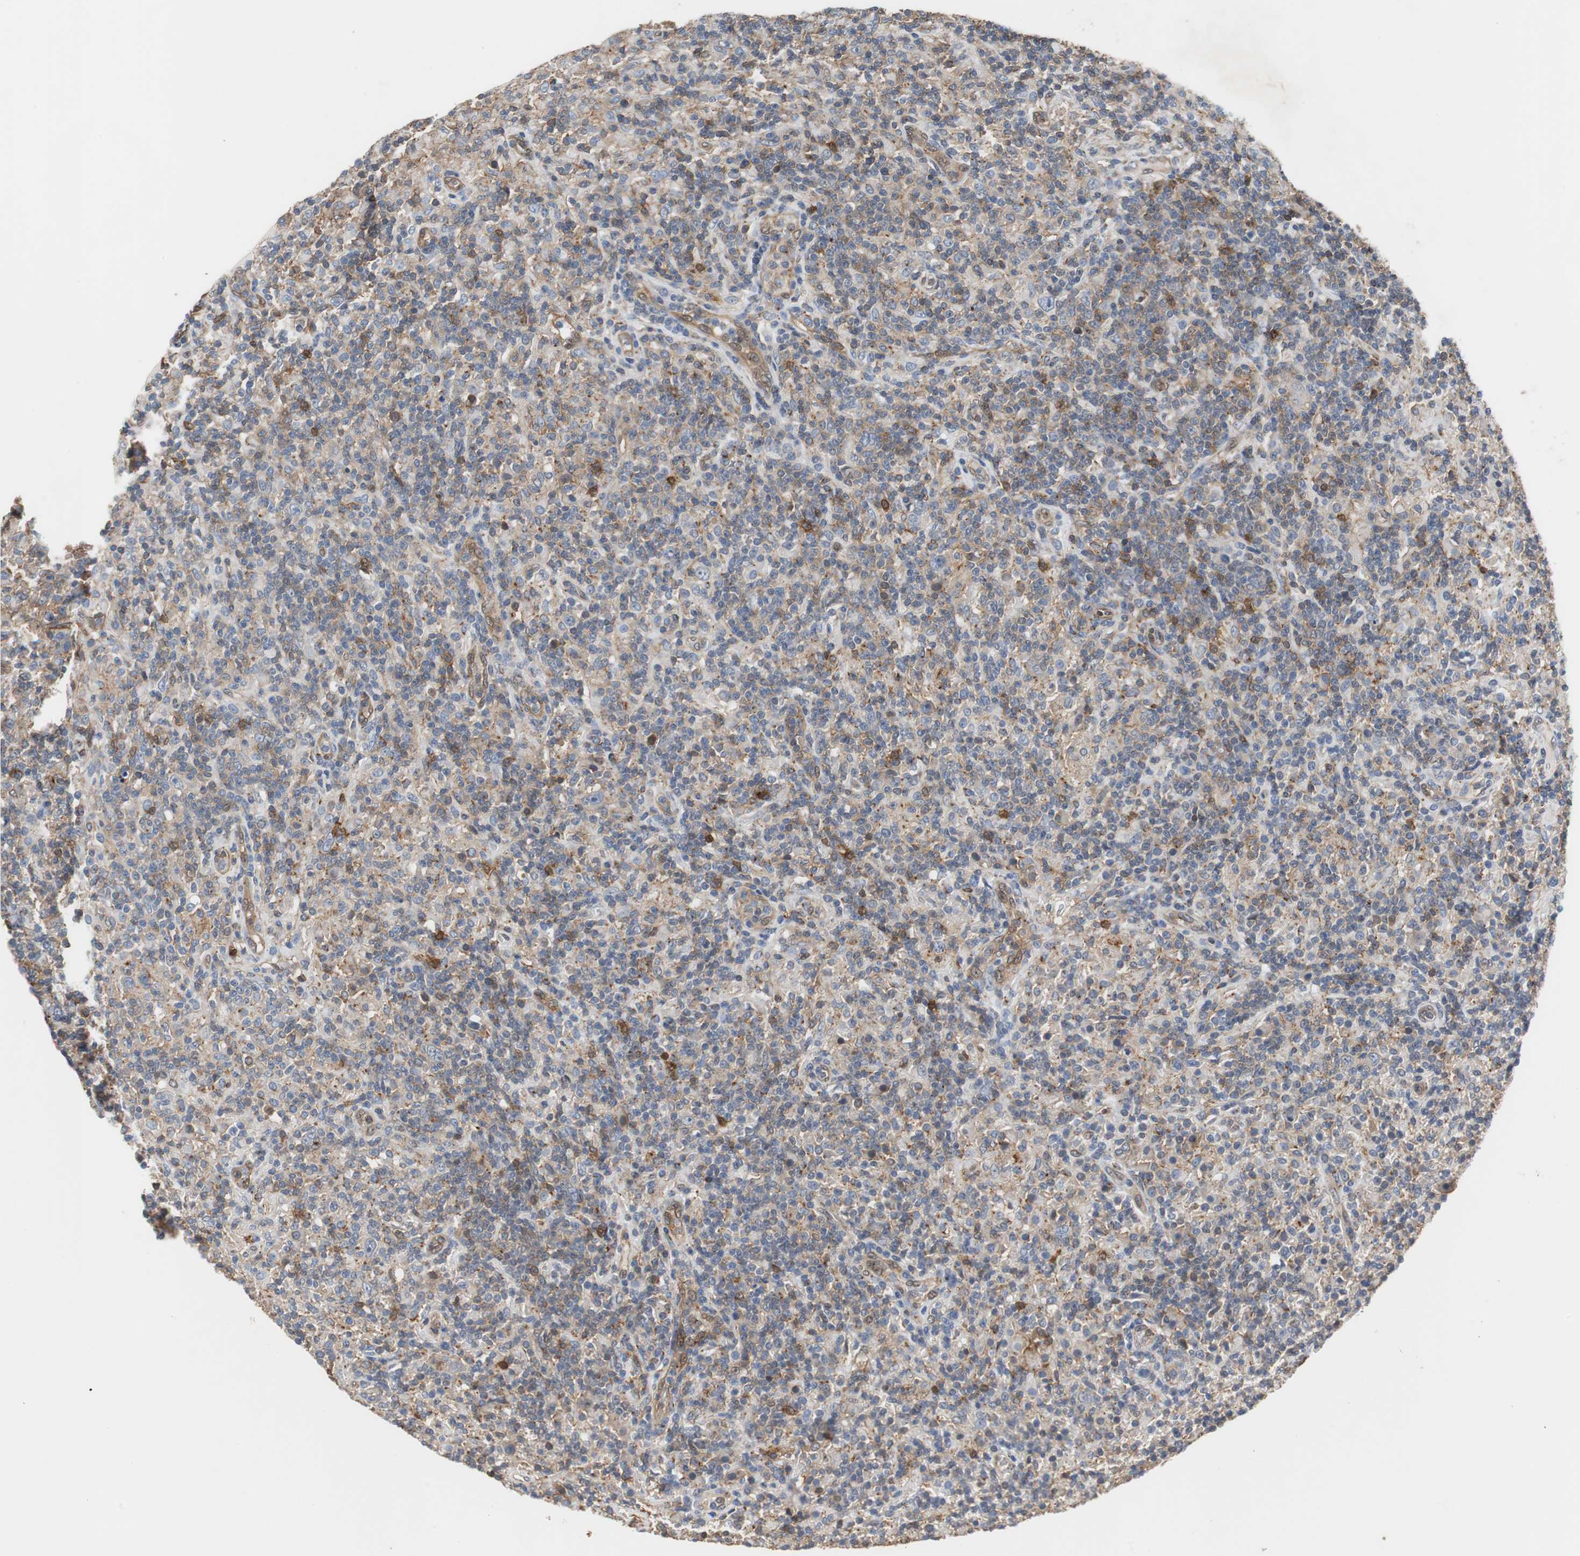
{"staining": {"intensity": "negative", "quantity": "none", "location": "none"}, "tissue": "lymphoma", "cell_type": "Tumor cells", "image_type": "cancer", "snomed": [{"axis": "morphology", "description": "Hodgkin's disease, NOS"}, {"axis": "topography", "description": "Lymph node"}], "caption": "A micrograph of human Hodgkin's disease is negative for staining in tumor cells.", "gene": "ANXA4", "patient": {"sex": "male", "age": 70}}